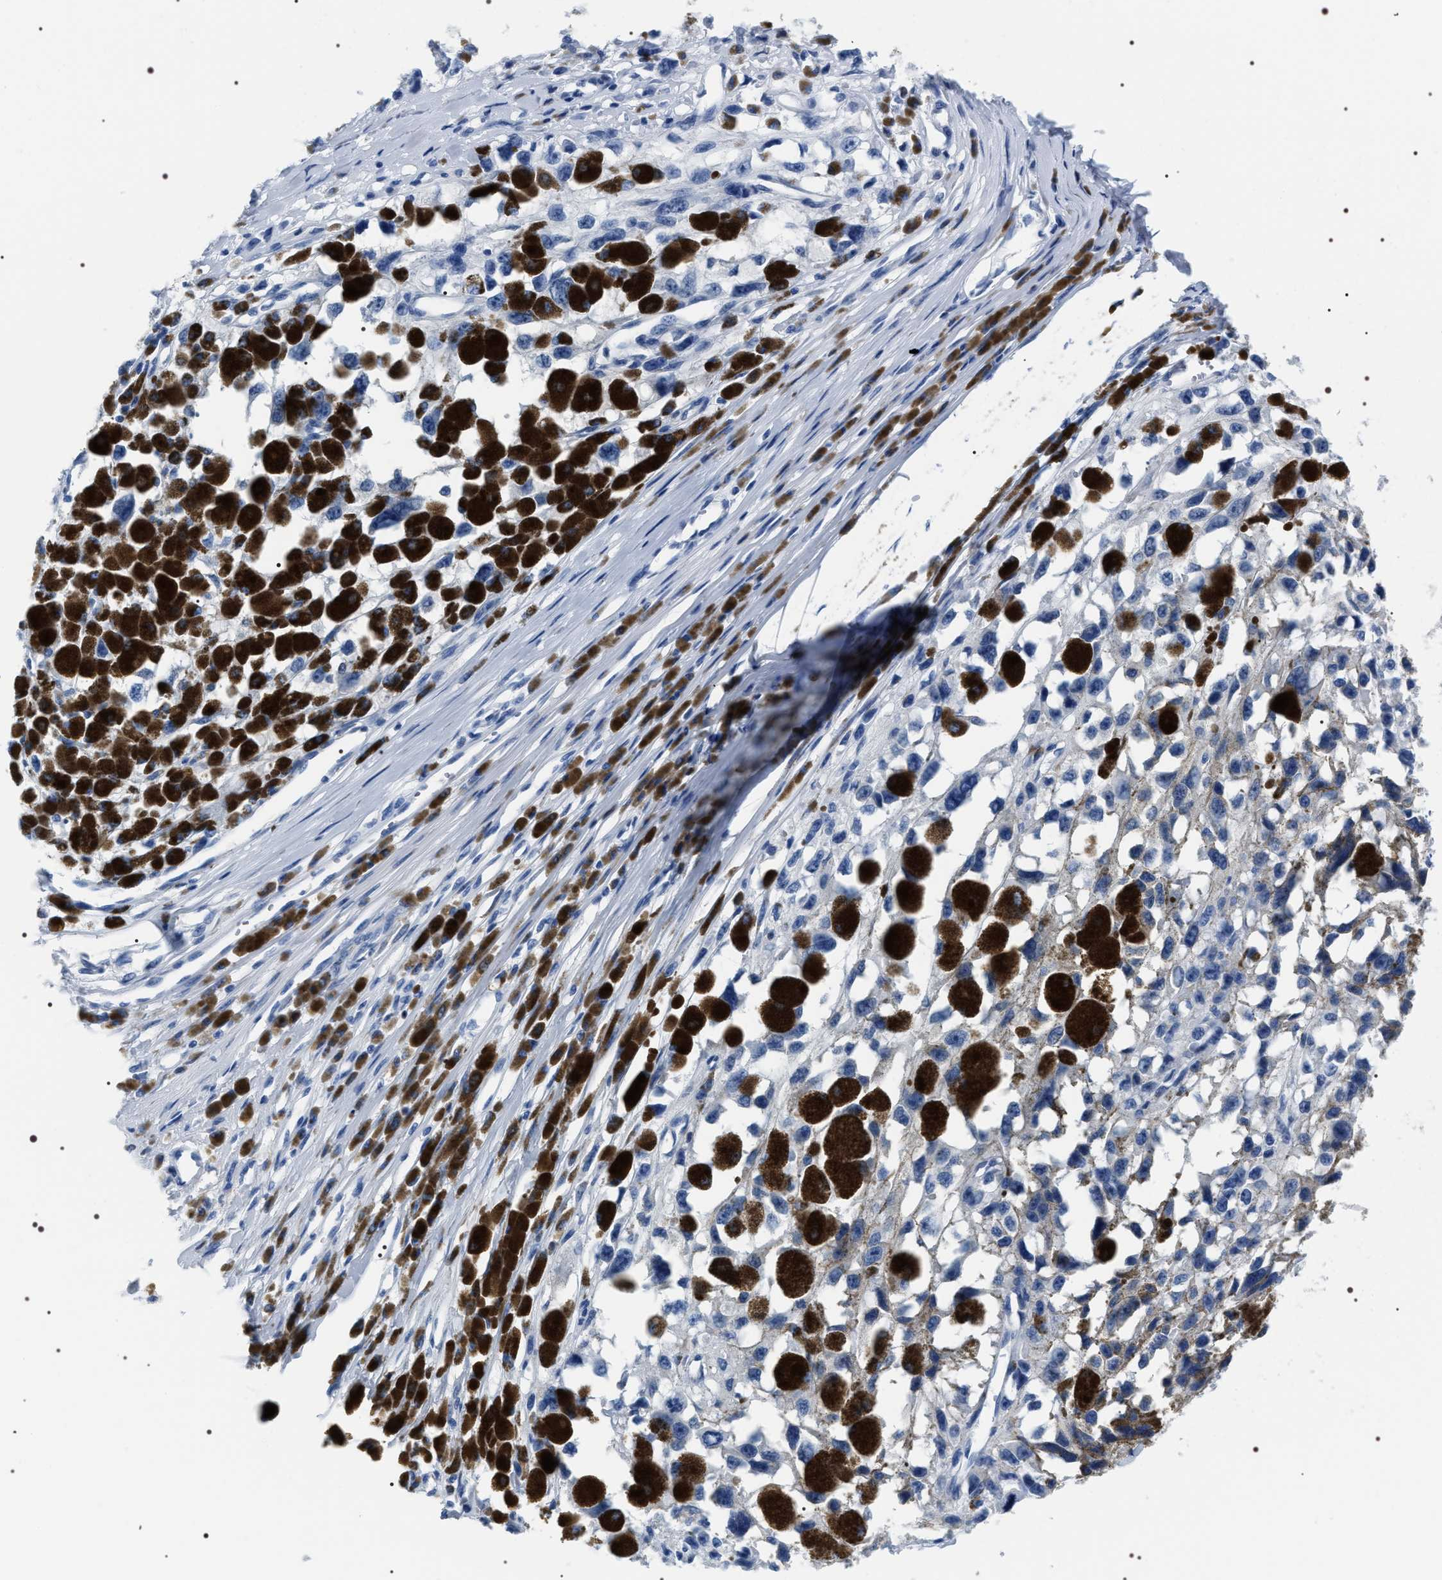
{"staining": {"intensity": "negative", "quantity": "none", "location": "none"}, "tissue": "melanoma", "cell_type": "Tumor cells", "image_type": "cancer", "snomed": [{"axis": "morphology", "description": "Malignant melanoma, Metastatic site"}, {"axis": "topography", "description": "Lymph node"}], "caption": "Tumor cells show no significant protein staining in malignant melanoma (metastatic site). Nuclei are stained in blue.", "gene": "ADH4", "patient": {"sex": "male", "age": 59}}